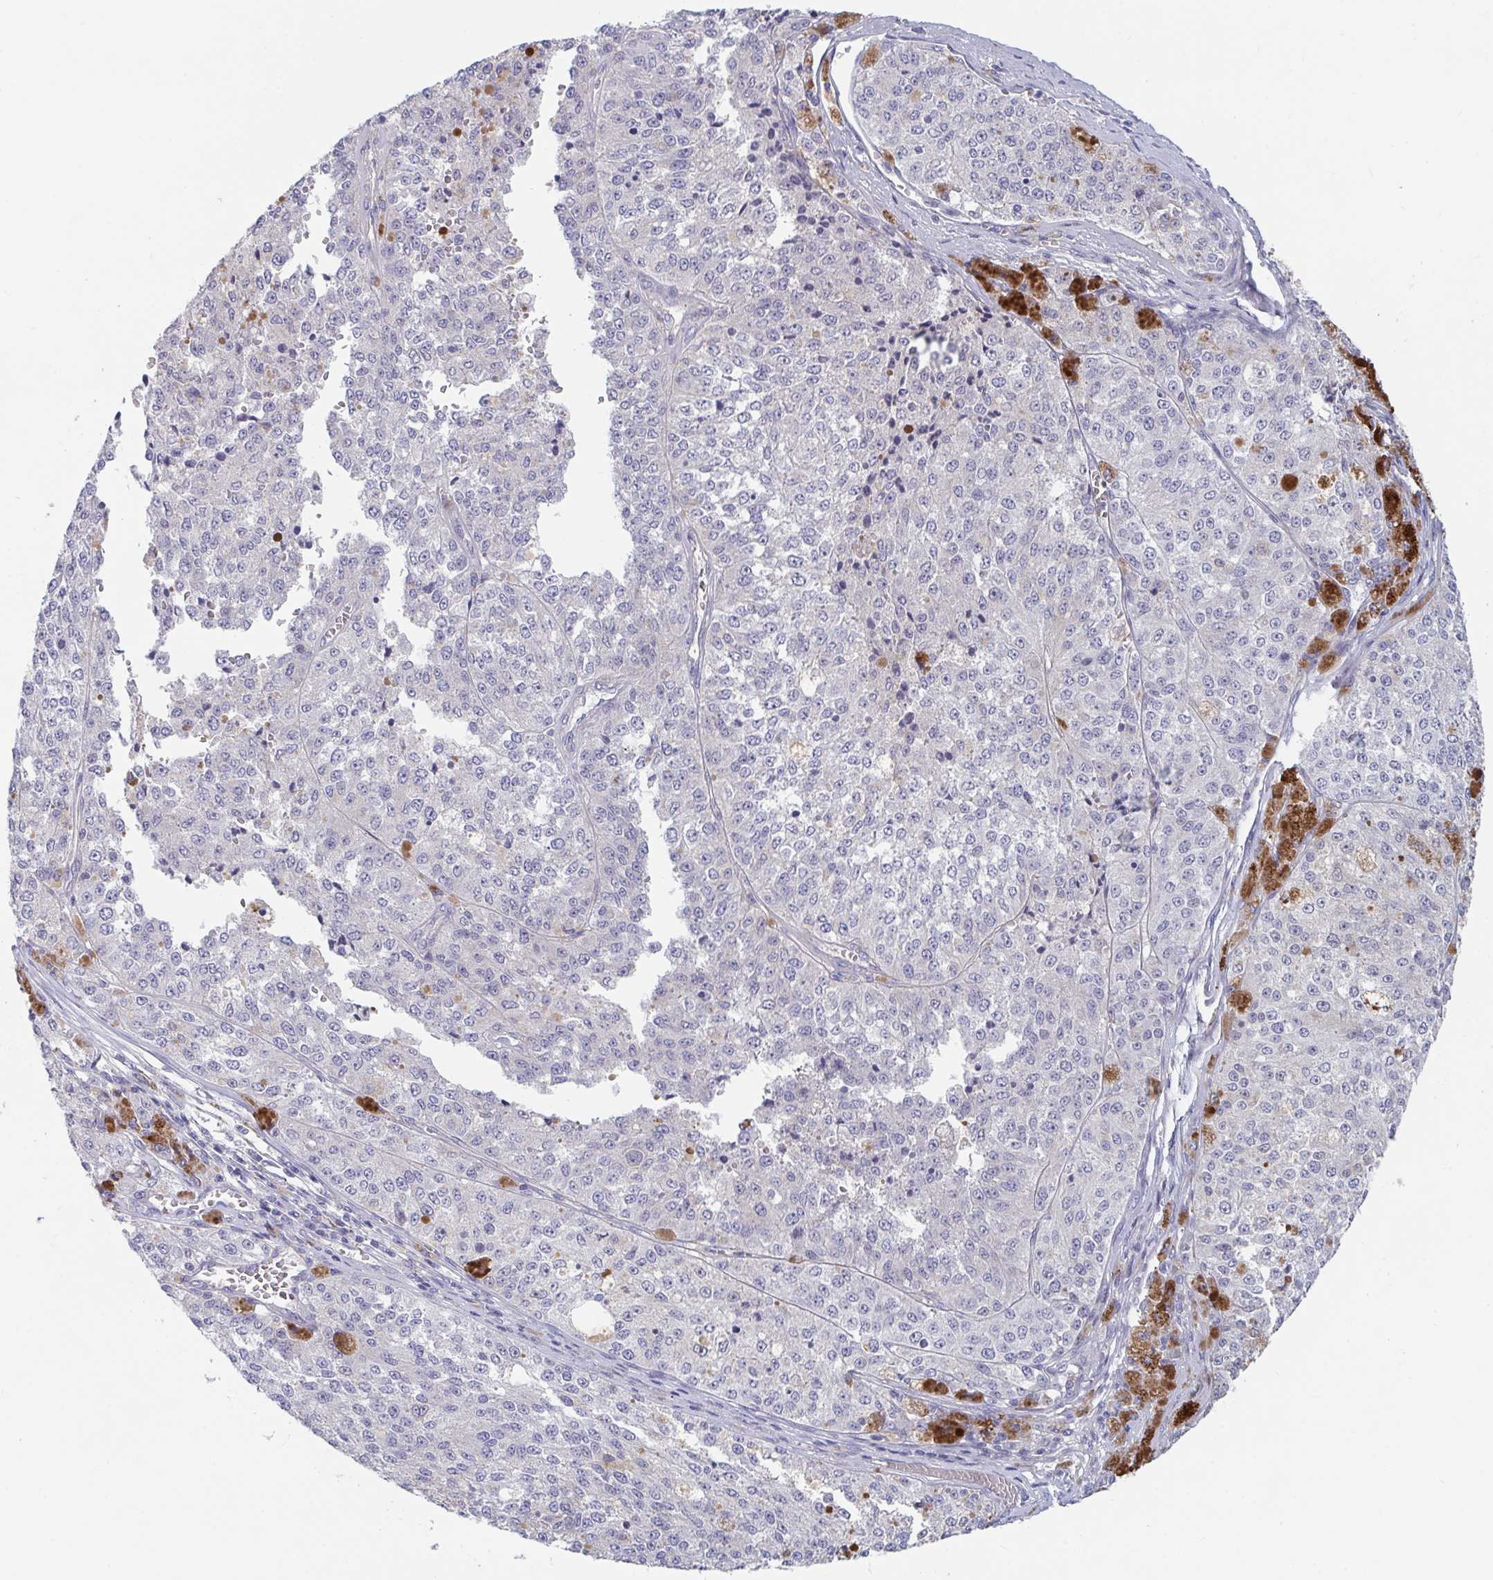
{"staining": {"intensity": "negative", "quantity": "none", "location": "none"}, "tissue": "melanoma", "cell_type": "Tumor cells", "image_type": "cancer", "snomed": [{"axis": "morphology", "description": "Malignant melanoma, Metastatic site"}, {"axis": "topography", "description": "Lymph node"}], "caption": "Tumor cells show no significant positivity in melanoma.", "gene": "FAM156B", "patient": {"sex": "female", "age": 64}}